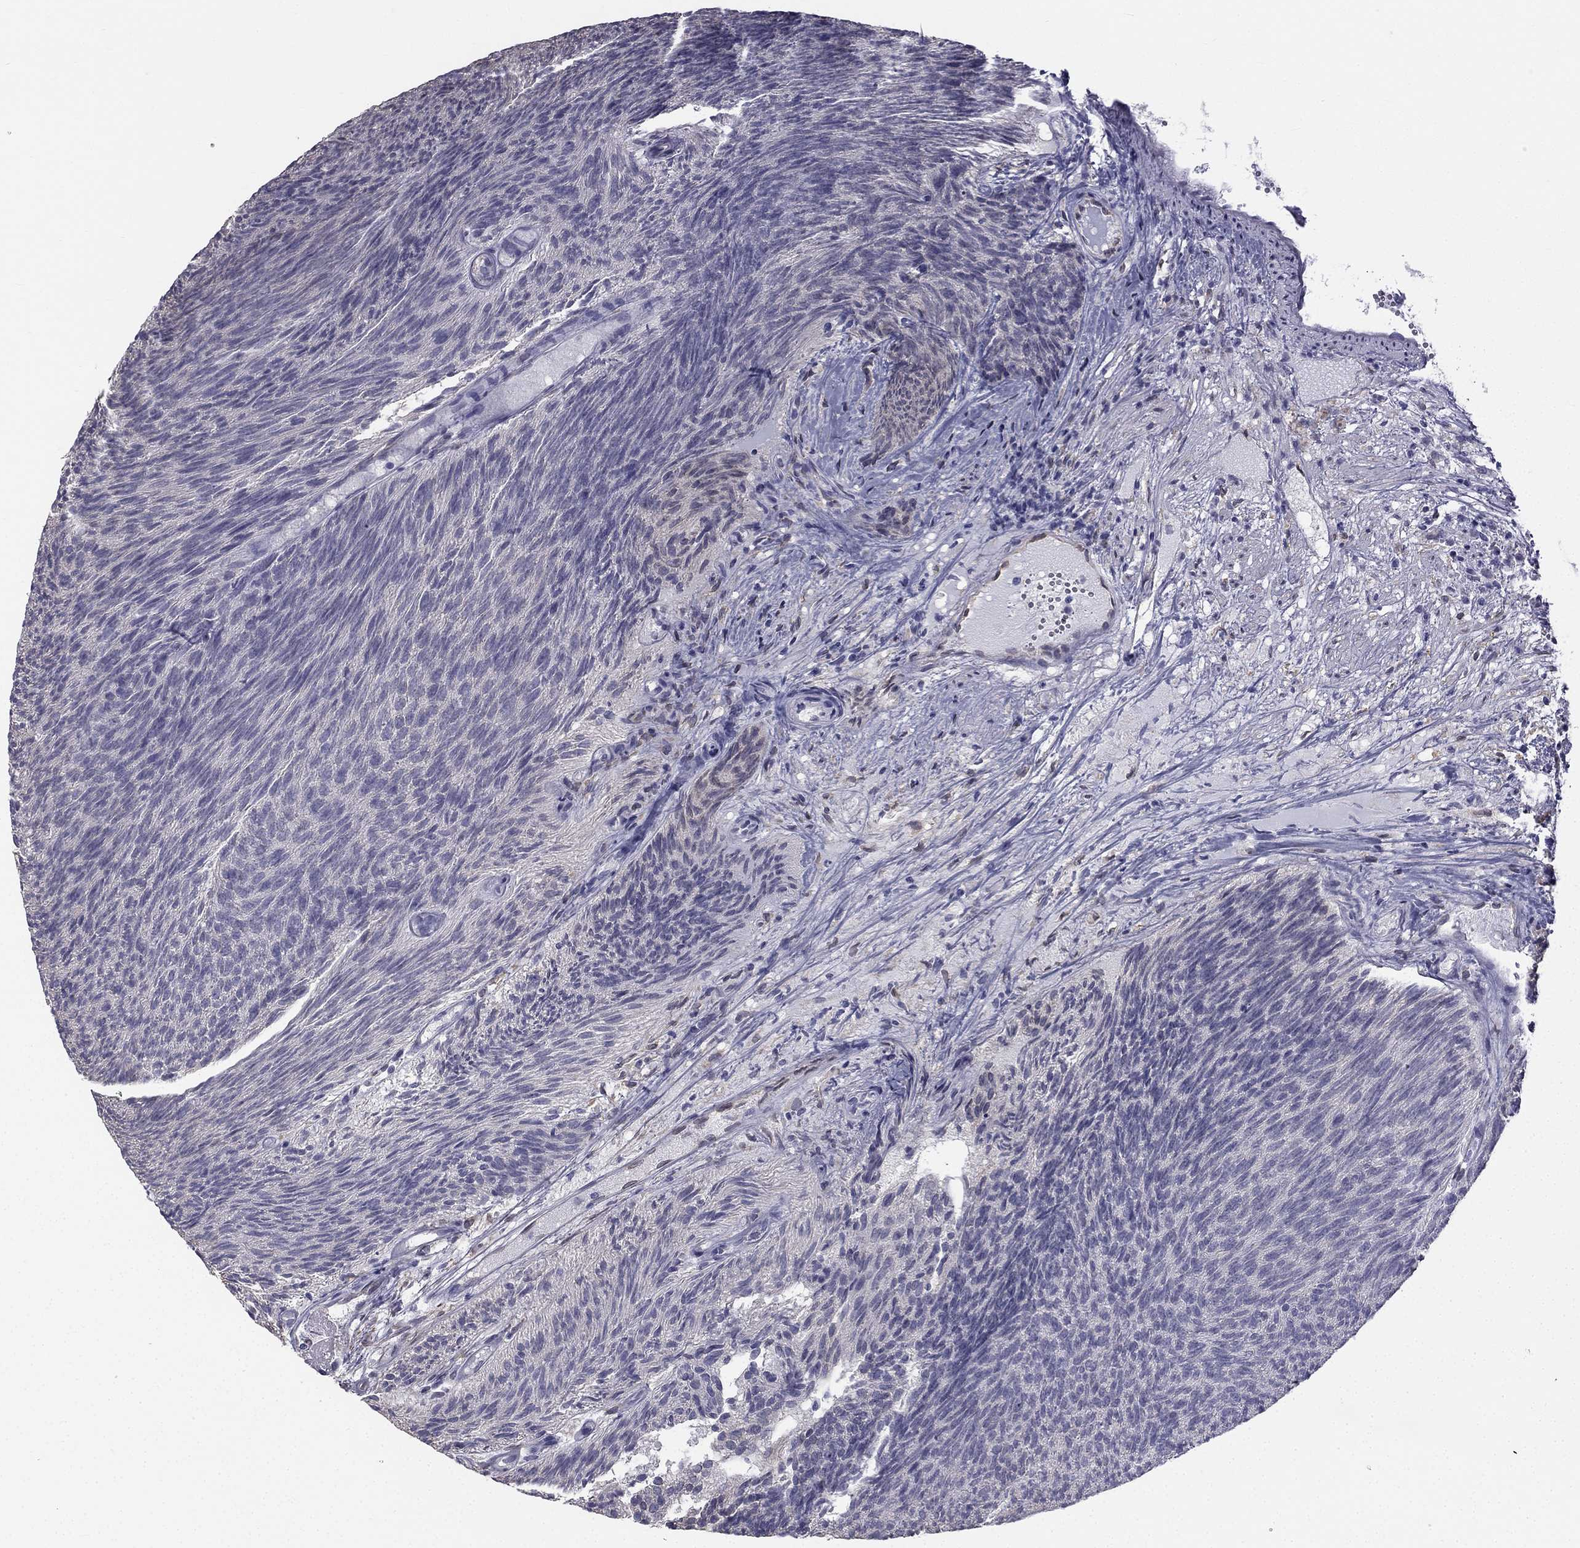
{"staining": {"intensity": "negative", "quantity": "none", "location": "none"}, "tissue": "urothelial cancer", "cell_type": "Tumor cells", "image_type": "cancer", "snomed": [{"axis": "morphology", "description": "Urothelial carcinoma, Low grade"}, {"axis": "topography", "description": "Urinary bladder"}], "caption": "Immunohistochemical staining of urothelial cancer exhibits no significant positivity in tumor cells.", "gene": "CCDC40", "patient": {"sex": "male", "age": 77}}